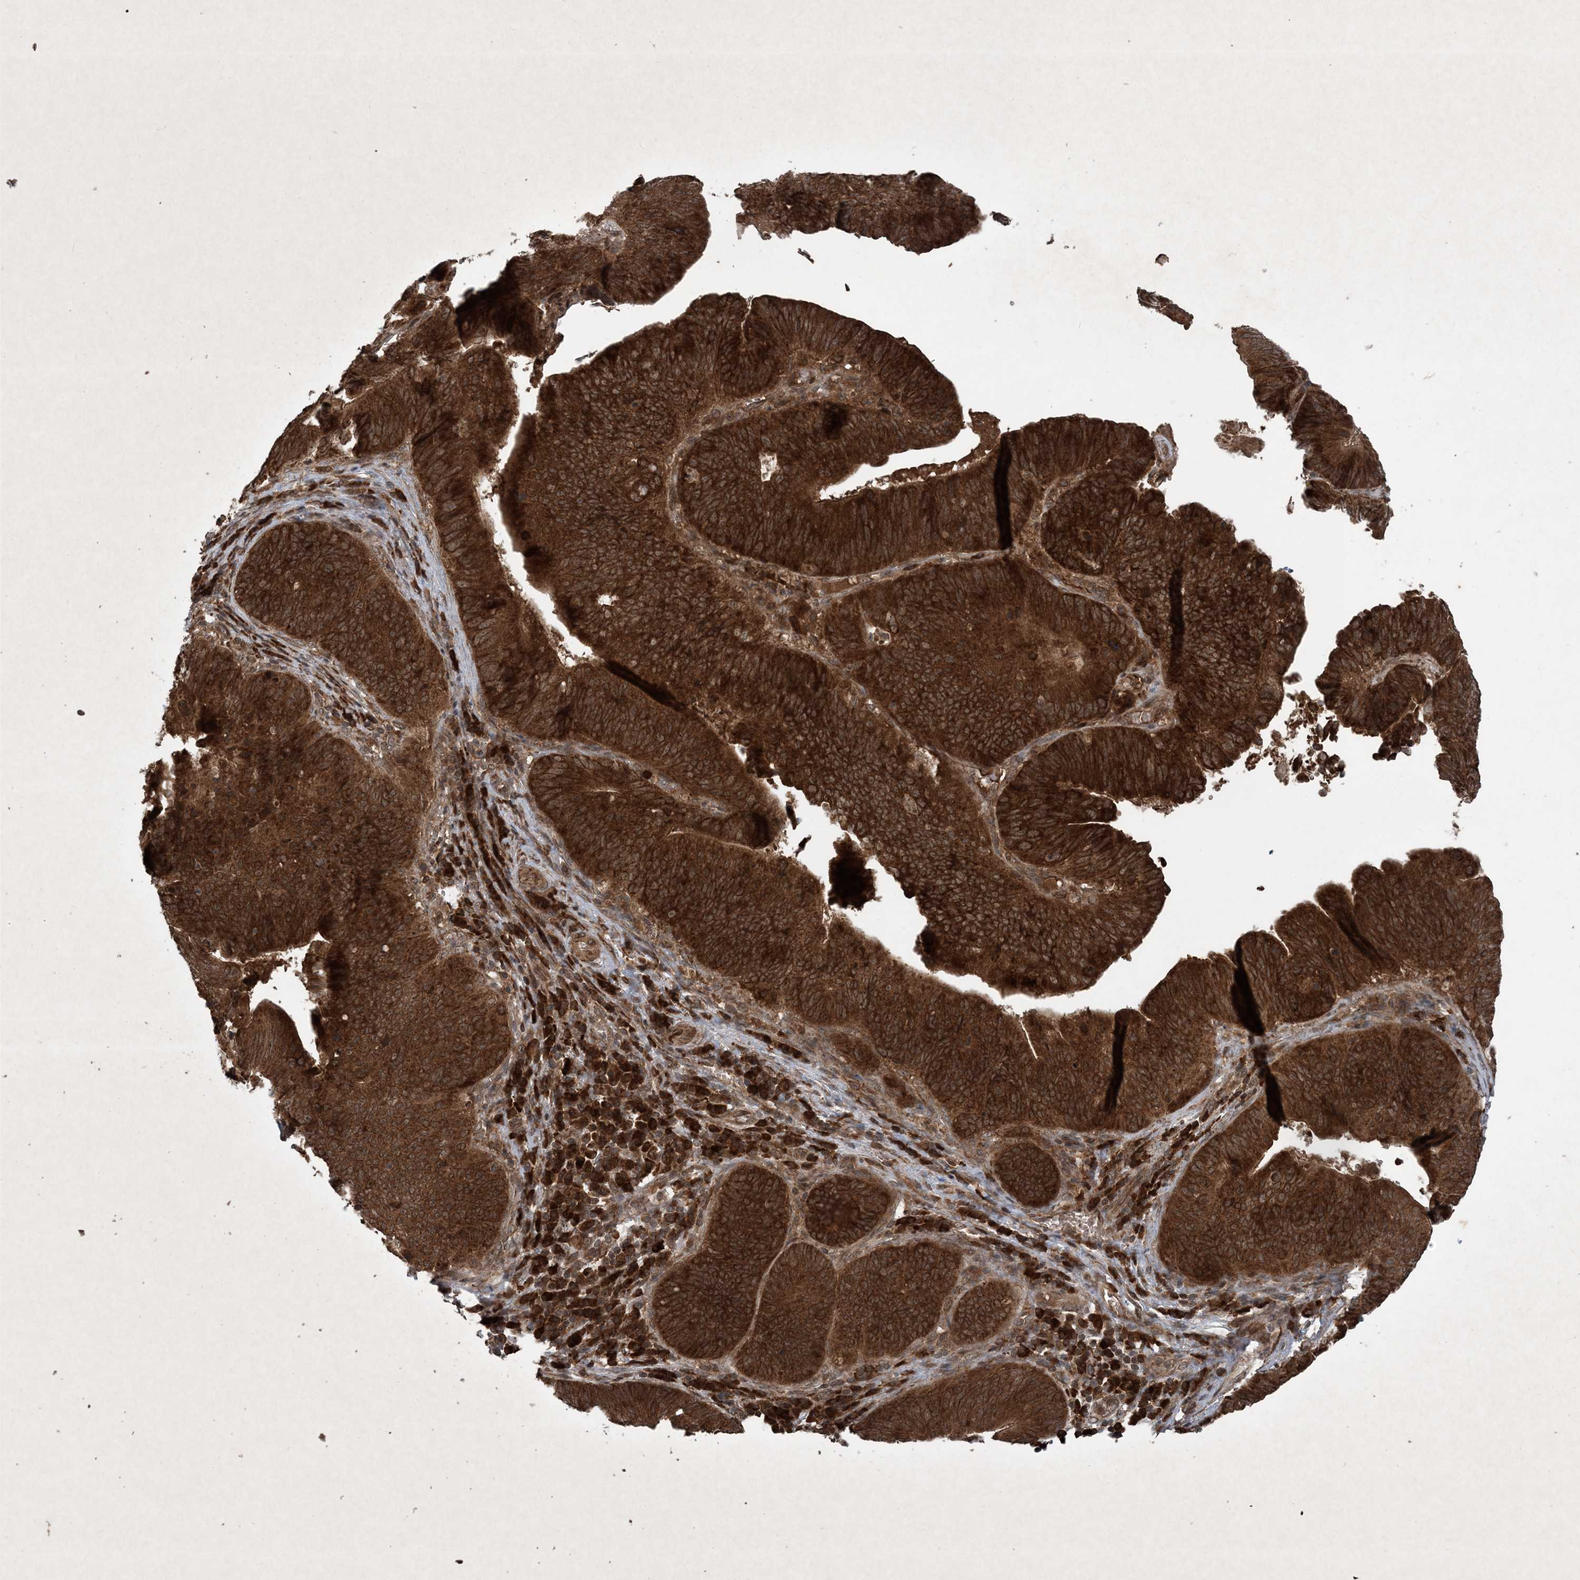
{"staining": {"intensity": "strong", "quantity": ">75%", "location": "cytoplasmic/membranous"}, "tissue": "pancreatic cancer", "cell_type": "Tumor cells", "image_type": "cancer", "snomed": [{"axis": "morphology", "description": "Adenocarcinoma, NOS"}, {"axis": "topography", "description": "Pancreas"}], "caption": "An immunohistochemistry (IHC) micrograph of tumor tissue is shown. Protein staining in brown labels strong cytoplasmic/membranous positivity in pancreatic adenocarcinoma within tumor cells.", "gene": "GNG5", "patient": {"sex": "male", "age": 63}}